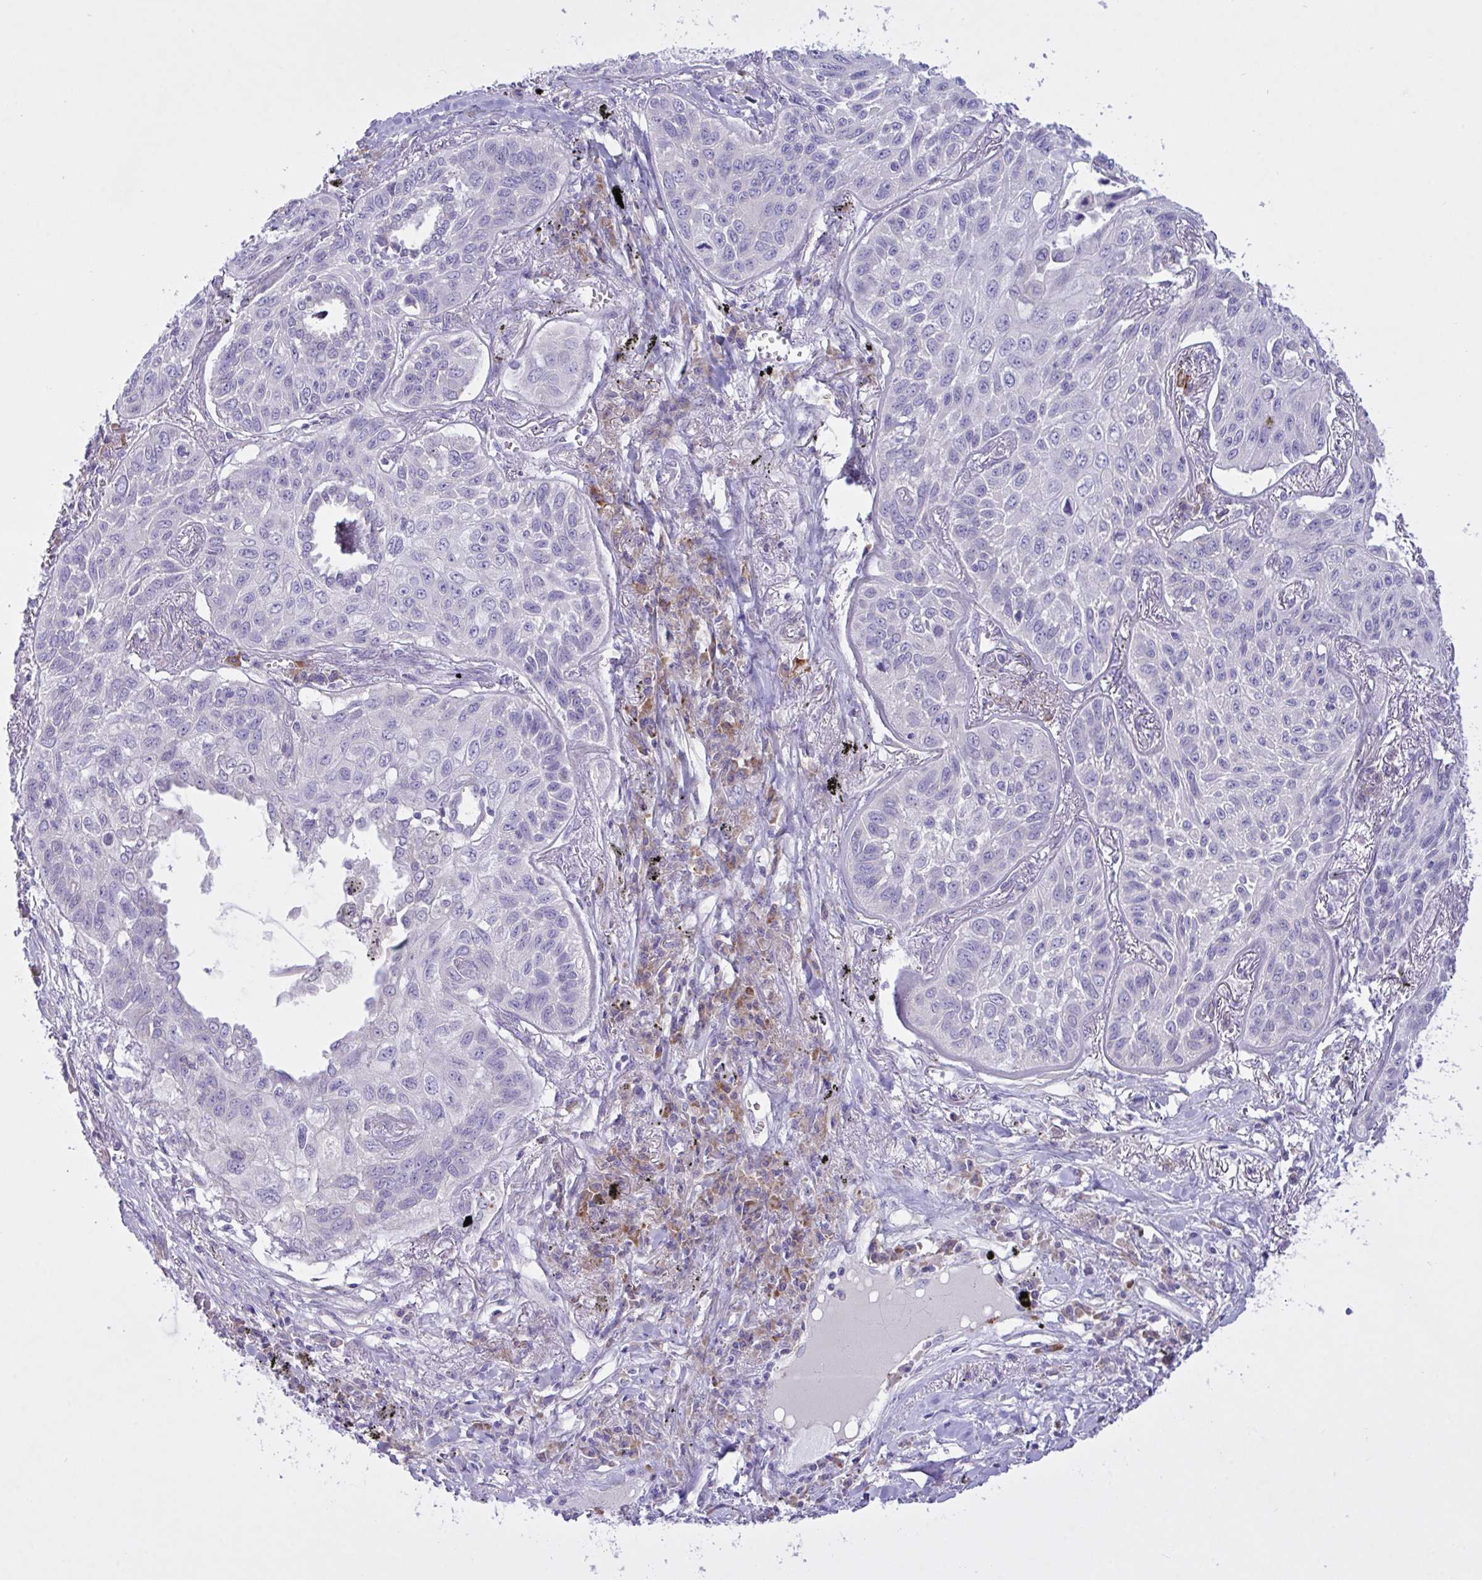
{"staining": {"intensity": "negative", "quantity": "none", "location": "none"}, "tissue": "lung cancer", "cell_type": "Tumor cells", "image_type": "cancer", "snomed": [{"axis": "morphology", "description": "Squamous cell carcinoma, NOS"}, {"axis": "topography", "description": "Lung"}], "caption": "Histopathology image shows no significant protein staining in tumor cells of lung cancer.", "gene": "FAM86B1", "patient": {"sex": "male", "age": 75}}